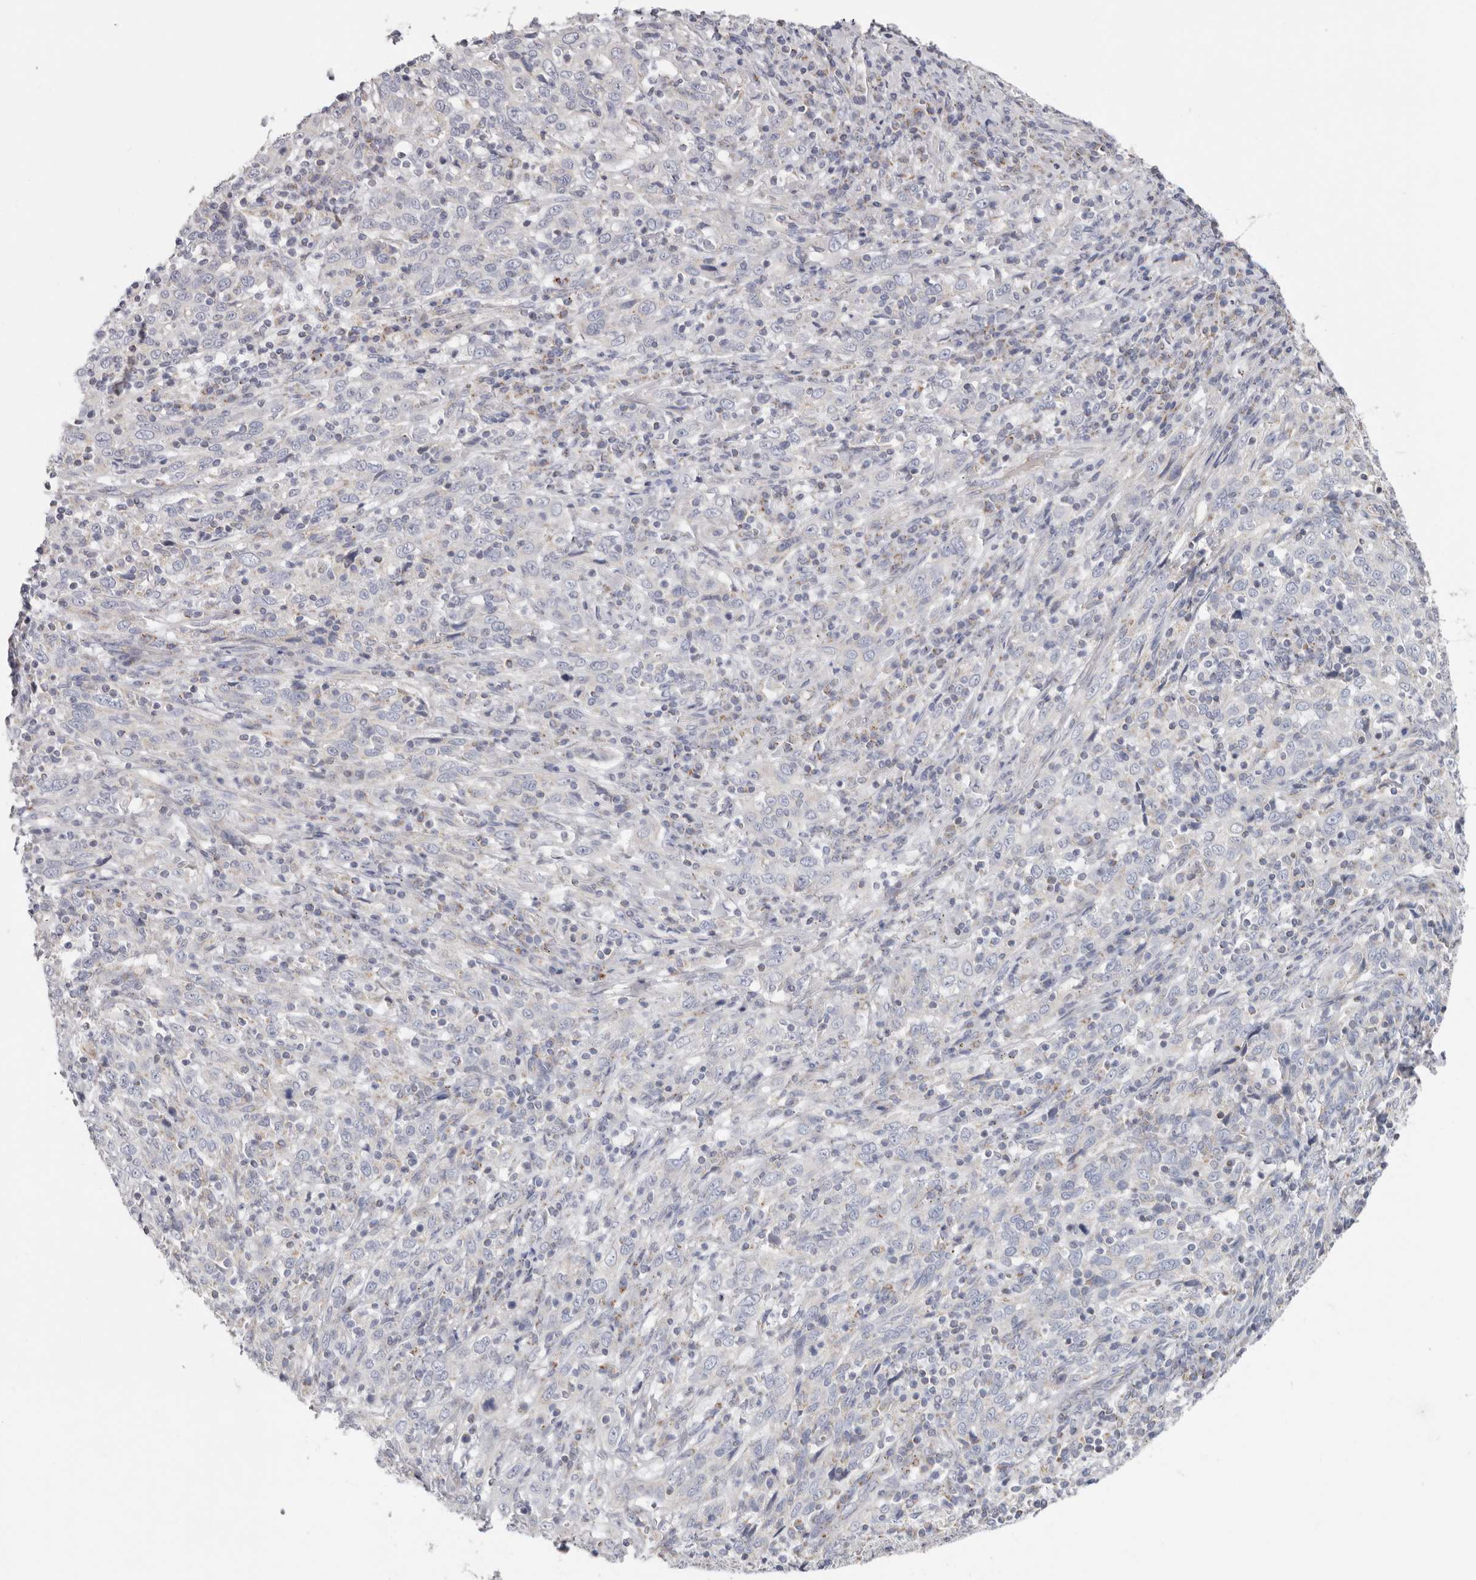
{"staining": {"intensity": "weak", "quantity": "25%-75%", "location": "cytoplasmic/membranous"}, "tissue": "cervical cancer", "cell_type": "Tumor cells", "image_type": "cancer", "snomed": [{"axis": "morphology", "description": "Squamous cell carcinoma, NOS"}, {"axis": "topography", "description": "Cervix"}], "caption": "Immunohistochemistry (IHC) staining of cervical squamous cell carcinoma, which demonstrates low levels of weak cytoplasmic/membranous staining in approximately 25%-75% of tumor cells indicating weak cytoplasmic/membranous protein staining. The staining was performed using DAB (brown) for protein detection and nuclei were counterstained in hematoxylin (blue).", "gene": "RSPO2", "patient": {"sex": "female", "age": 46}}